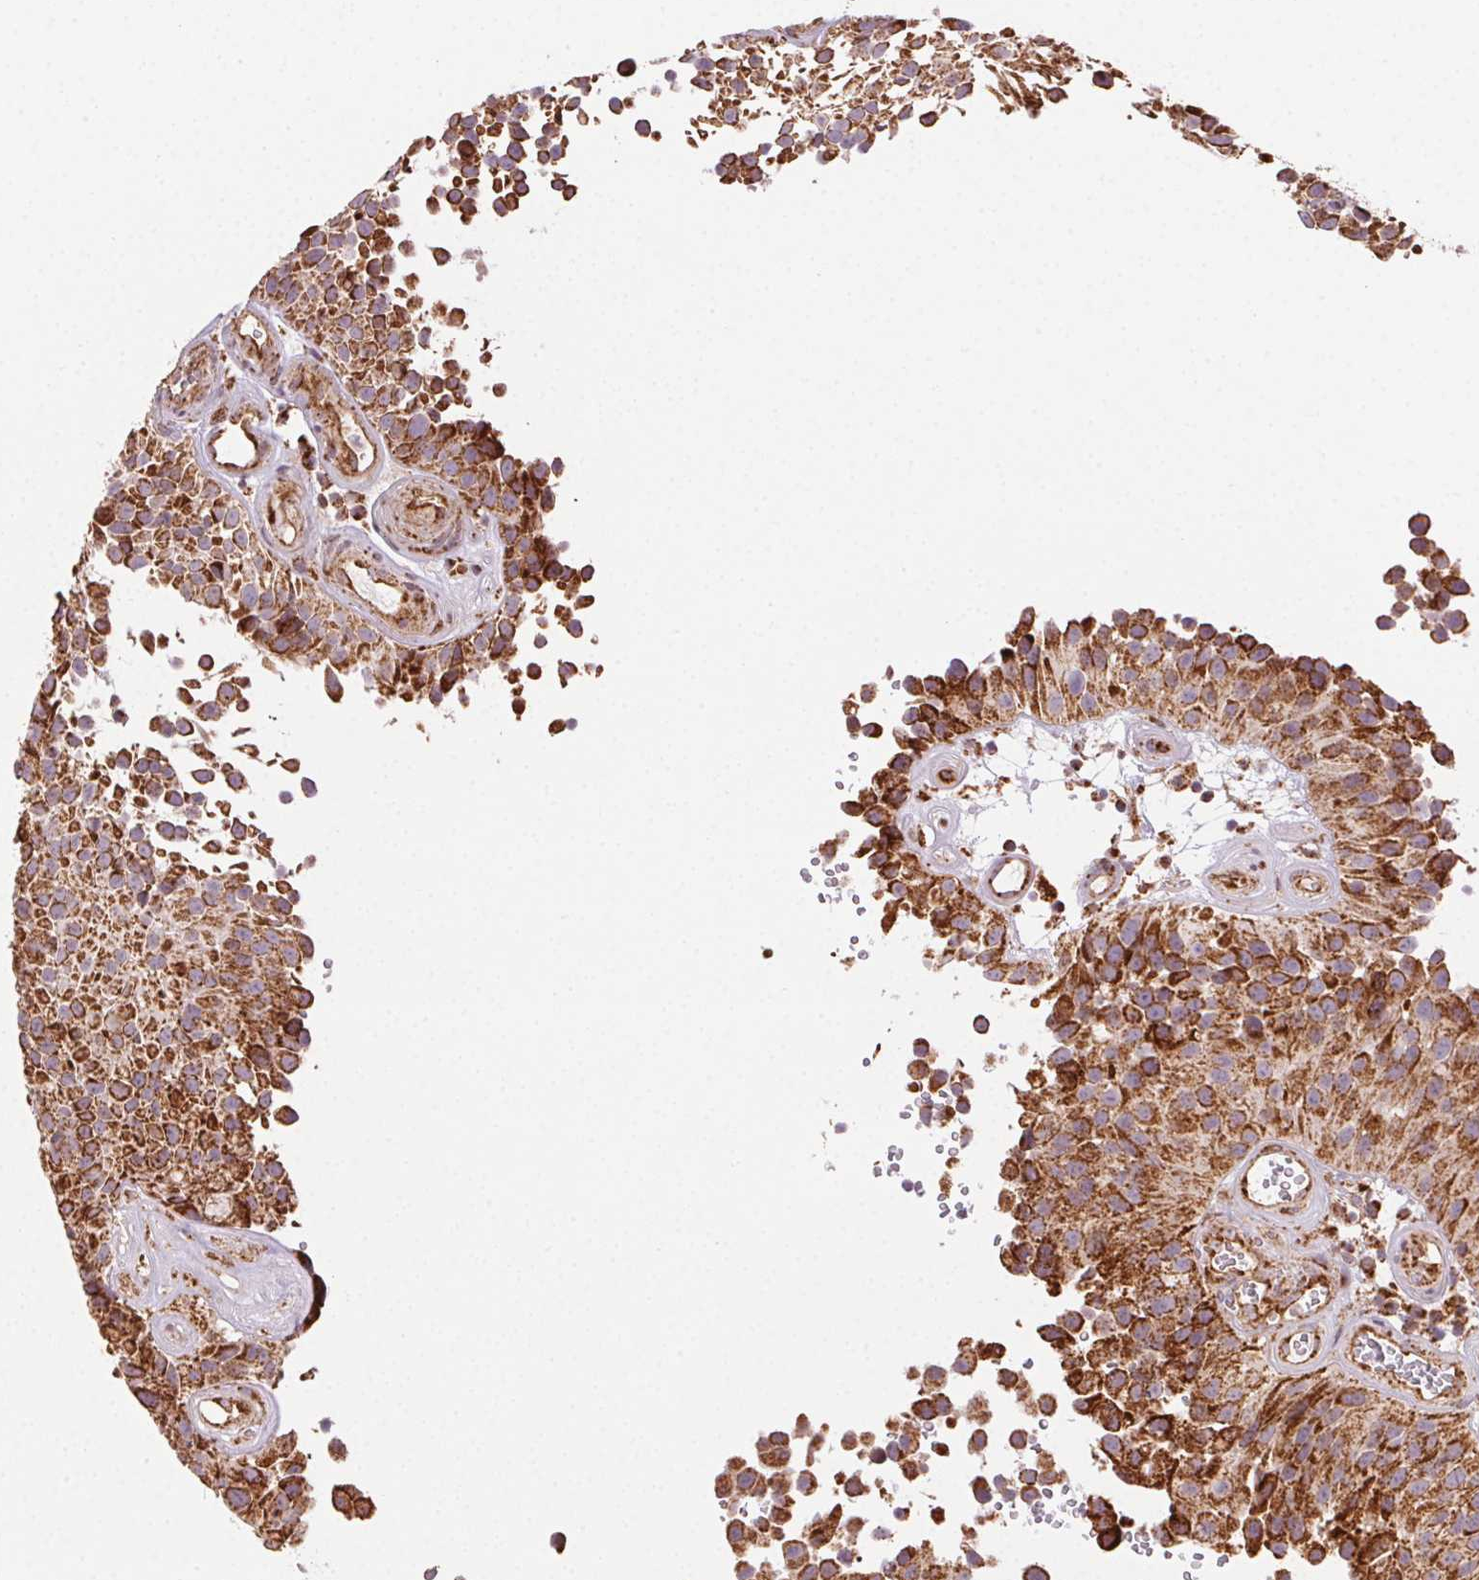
{"staining": {"intensity": "strong", "quantity": ">75%", "location": "cytoplasmic/membranous"}, "tissue": "urothelial cancer", "cell_type": "Tumor cells", "image_type": "cancer", "snomed": [{"axis": "morphology", "description": "Urothelial carcinoma, Low grade"}, {"axis": "topography", "description": "Urinary bladder"}], "caption": "Protein staining displays strong cytoplasmic/membranous staining in about >75% of tumor cells in urothelial carcinoma (low-grade). The staining was performed using DAB to visualize the protein expression in brown, while the nuclei were stained in blue with hematoxylin (Magnification: 20x).", "gene": "CLPB", "patient": {"sex": "male", "age": 76}}